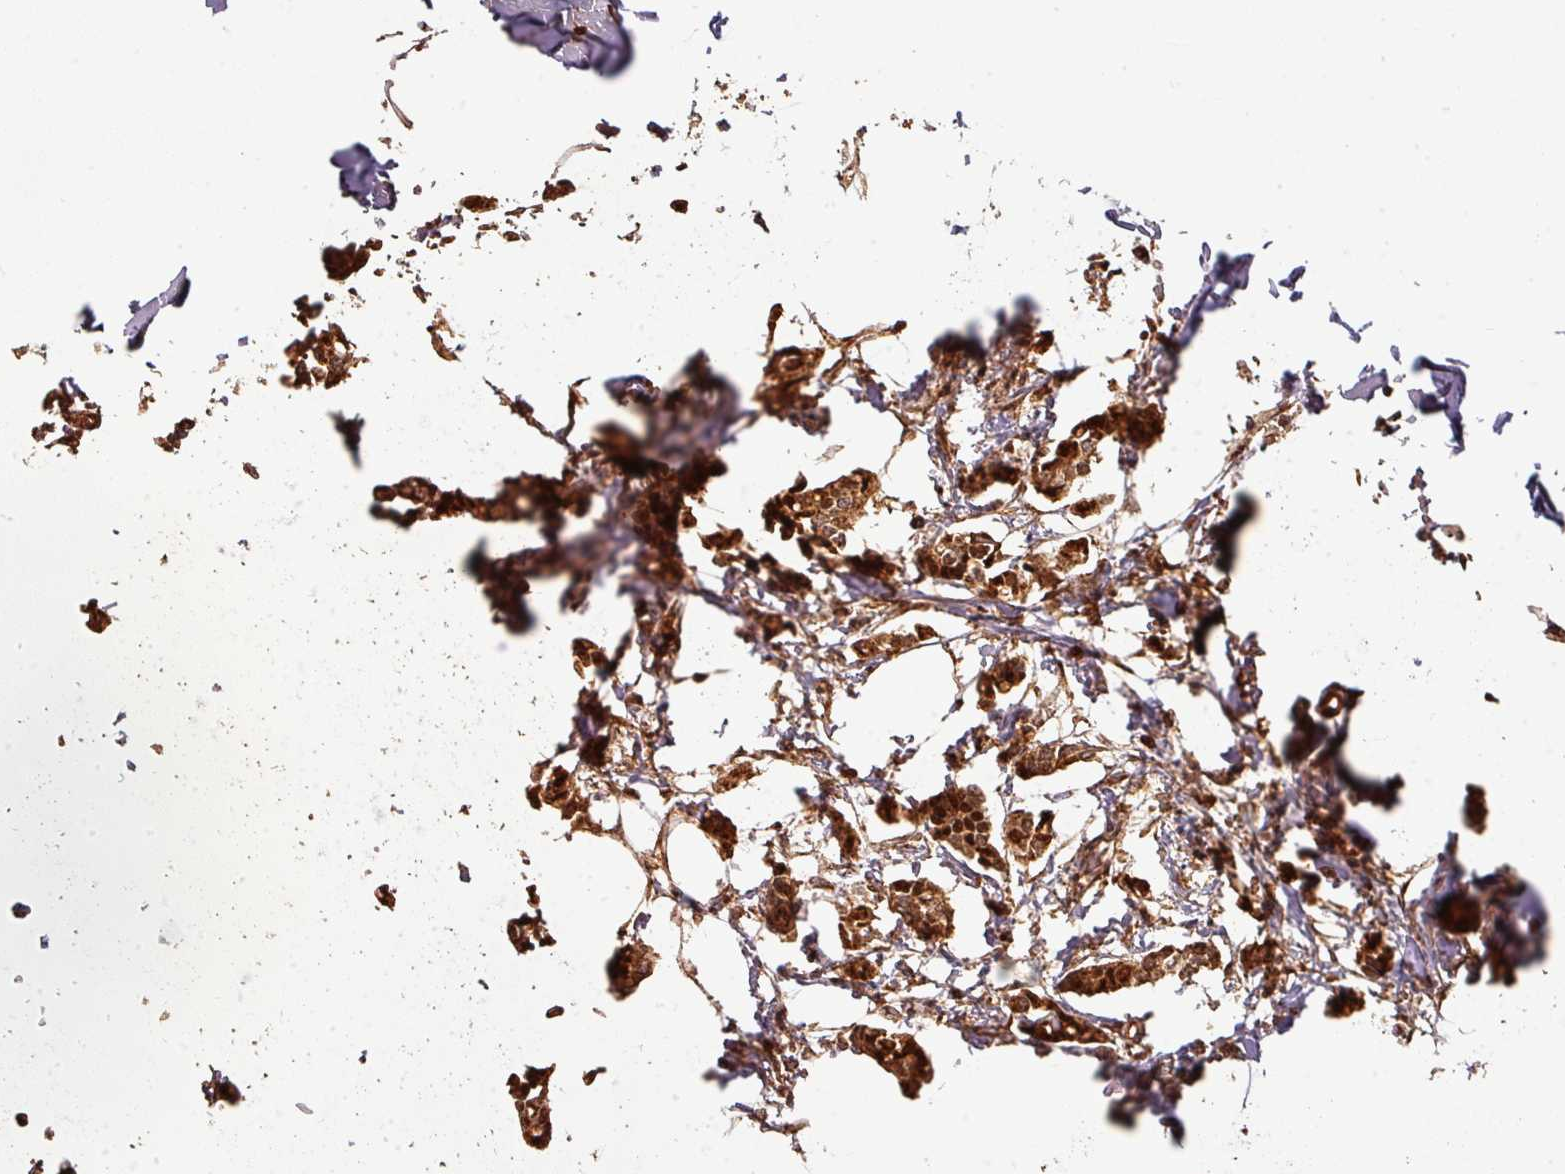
{"staining": {"intensity": "strong", "quantity": ">75%", "location": "cytoplasmic/membranous,nuclear"}, "tissue": "breast cancer", "cell_type": "Tumor cells", "image_type": "cancer", "snomed": [{"axis": "morphology", "description": "Duct carcinoma"}, {"axis": "topography", "description": "Breast"}], "caption": "An image of human breast cancer stained for a protein shows strong cytoplasmic/membranous and nuclear brown staining in tumor cells. (brown staining indicates protein expression, while blue staining denotes nuclei).", "gene": "BPIFB3", "patient": {"sex": "female", "age": 41}}